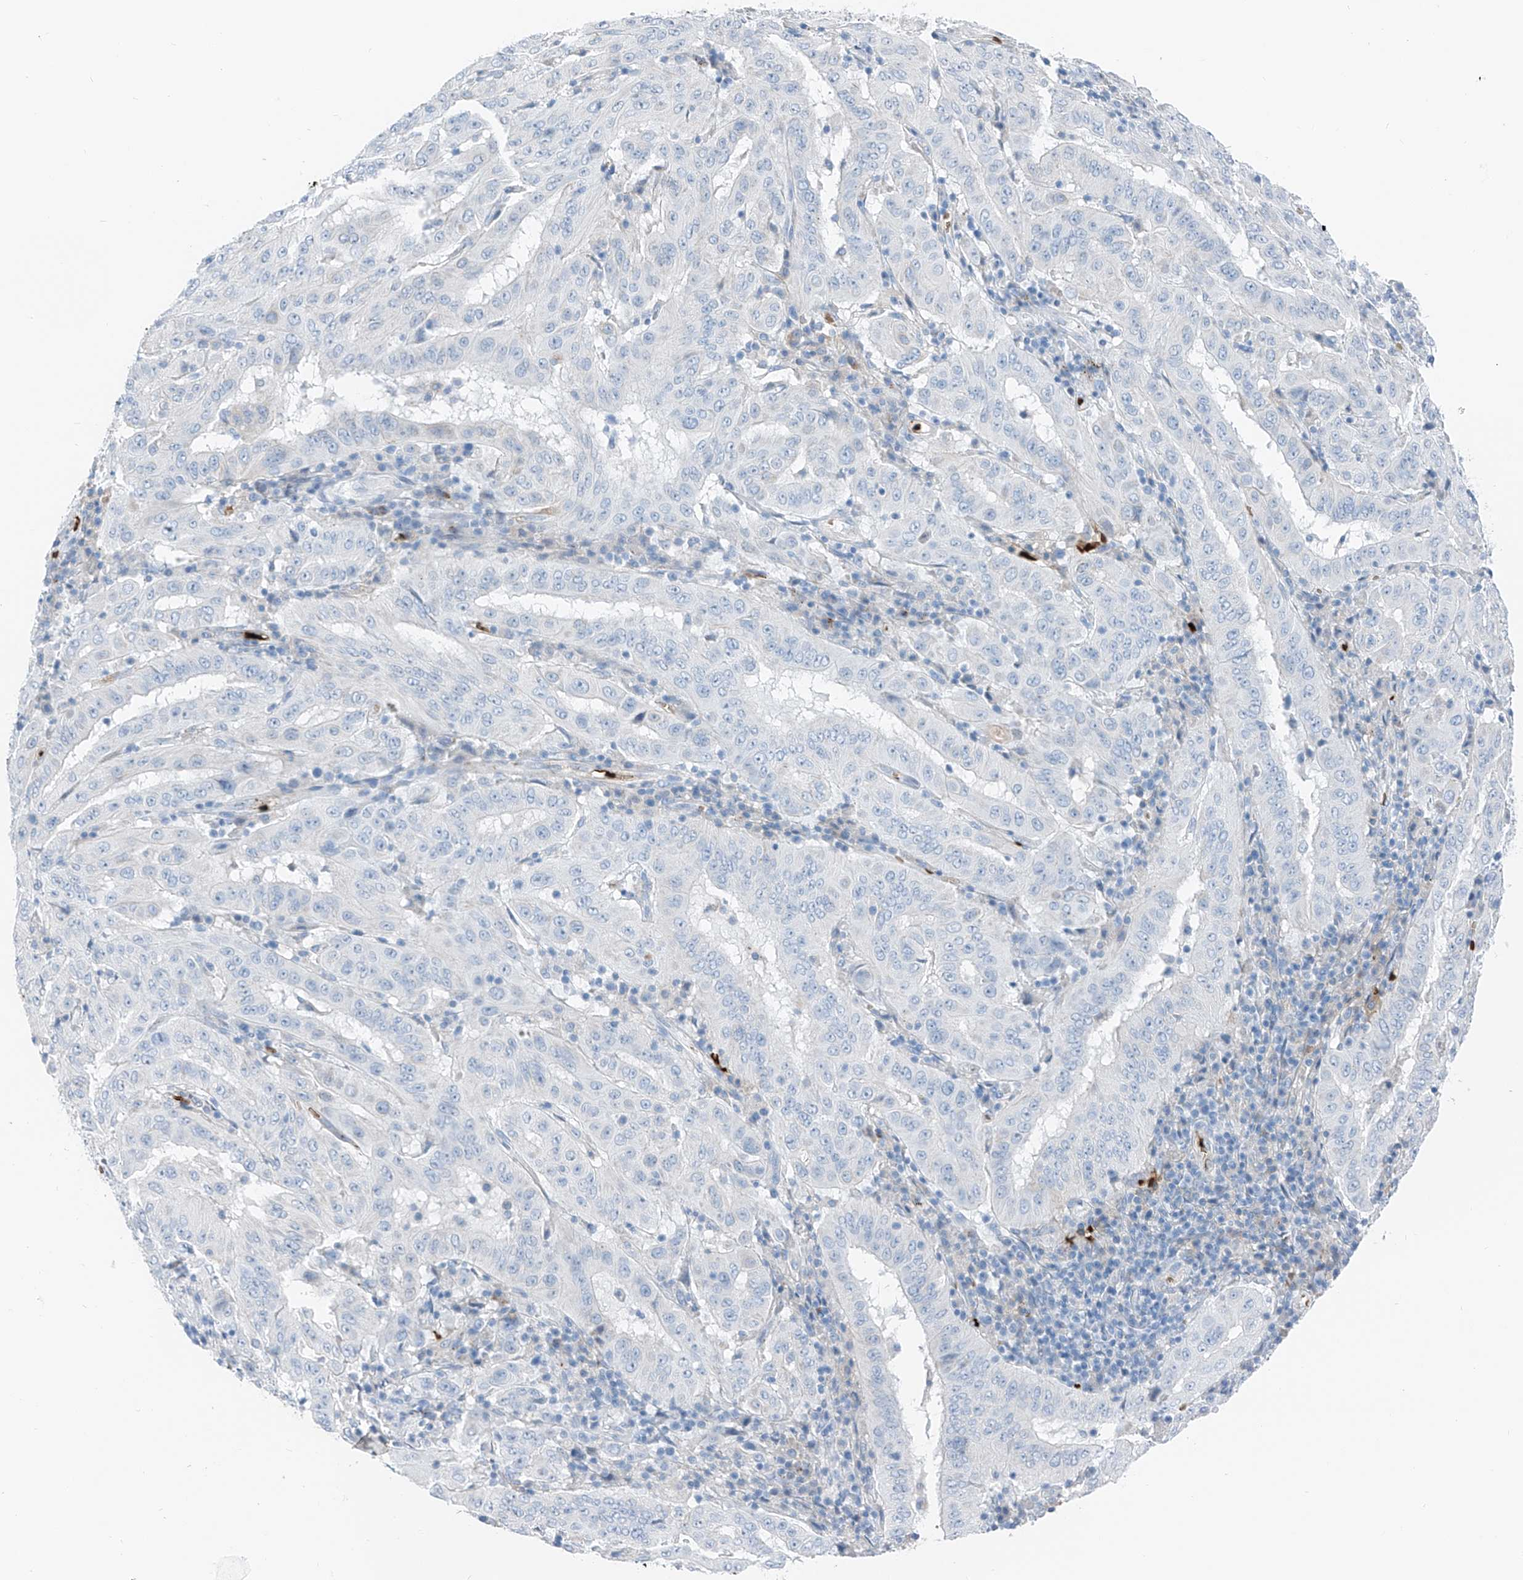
{"staining": {"intensity": "negative", "quantity": "none", "location": "none"}, "tissue": "pancreatic cancer", "cell_type": "Tumor cells", "image_type": "cancer", "snomed": [{"axis": "morphology", "description": "Adenocarcinoma, NOS"}, {"axis": "topography", "description": "Pancreas"}], "caption": "Immunohistochemical staining of human pancreatic adenocarcinoma shows no significant staining in tumor cells. (DAB (3,3'-diaminobenzidine) immunohistochemistry, high magnification).", "gene": "PRSS23", "patient": {"sex": "male", "age": 63}}